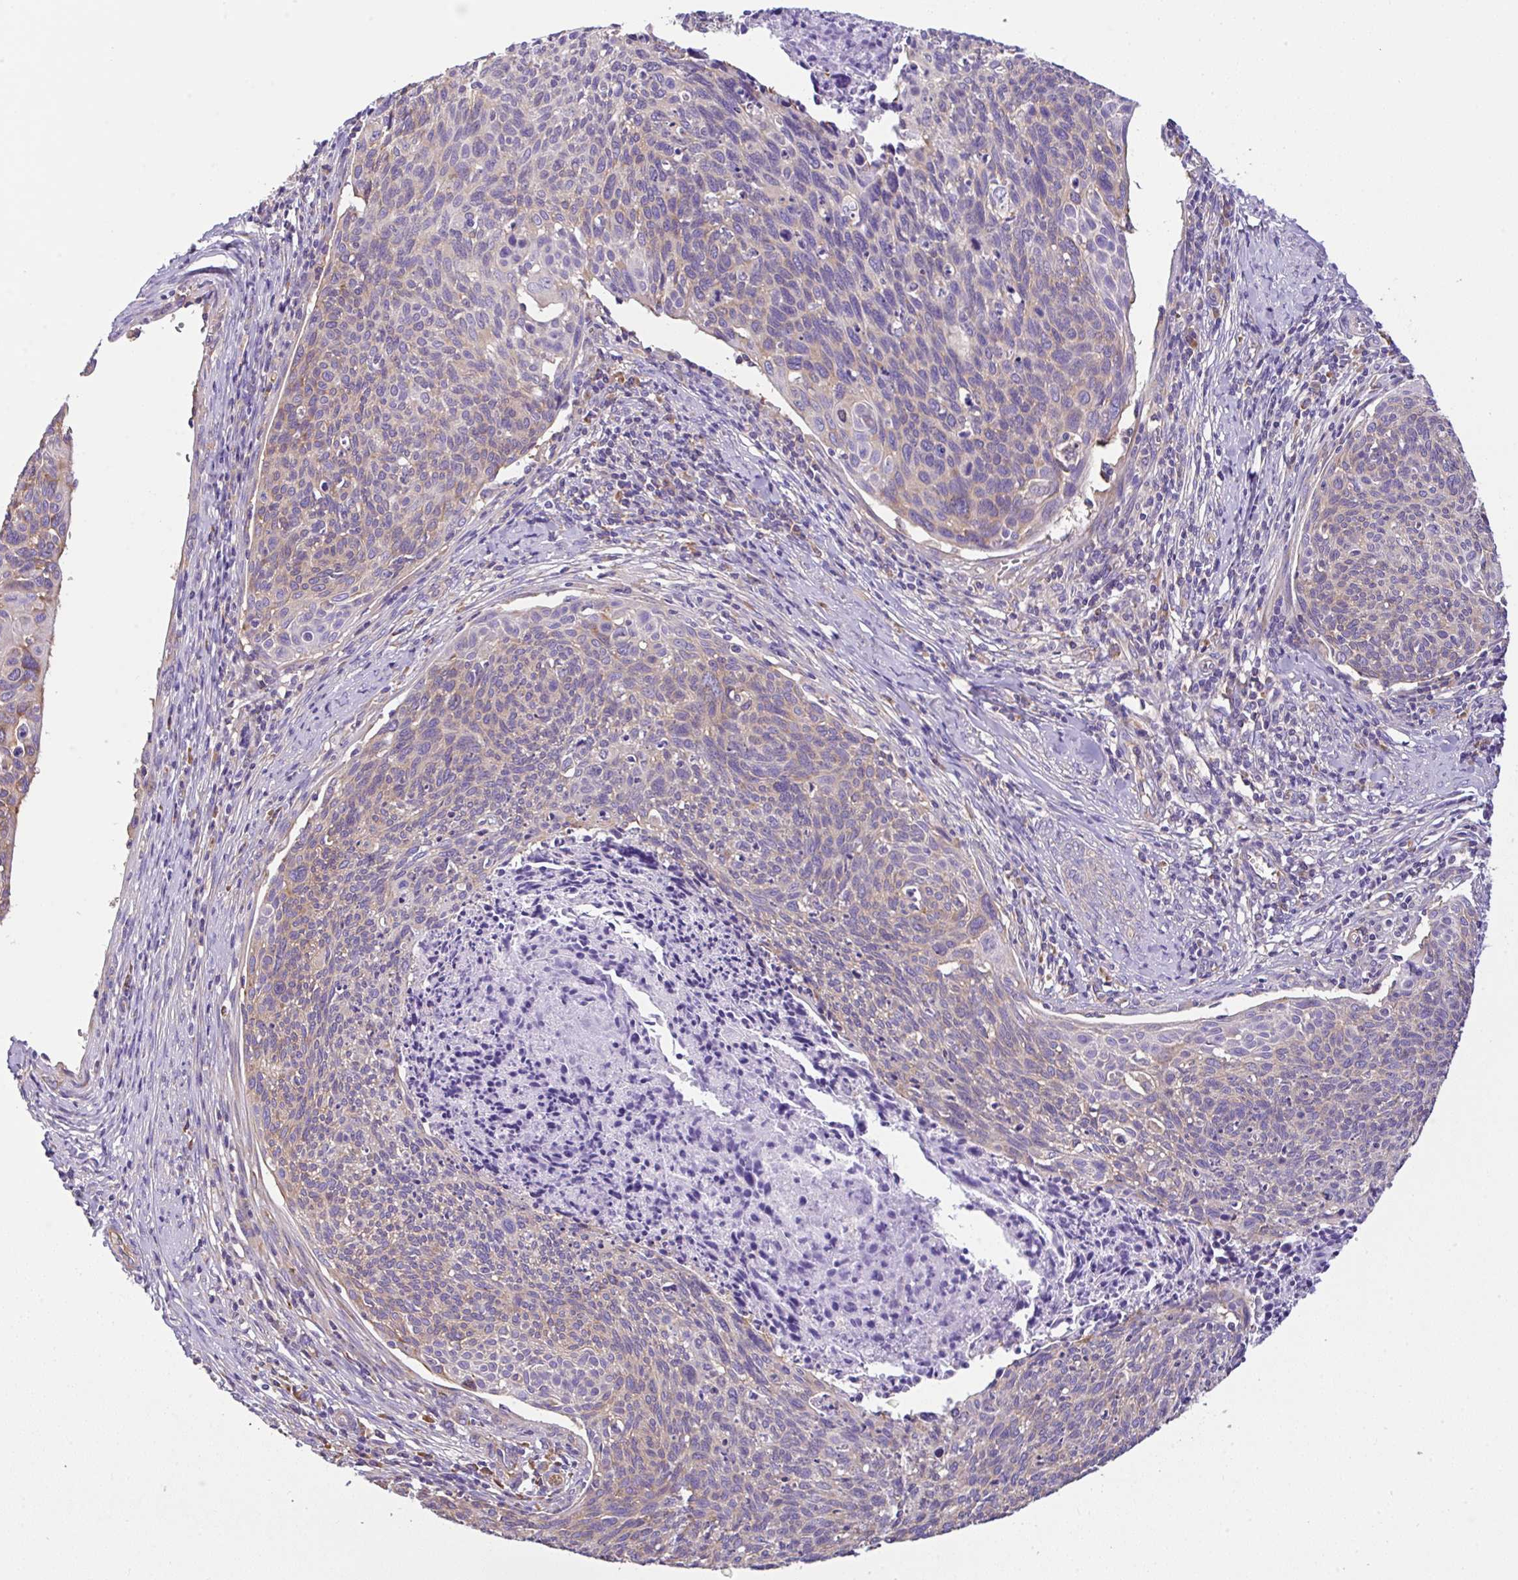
{"staining": {"intensity": "weak", "quantity": "<25%", "location": "cytoplasmic/membranous"}, "tissue": "cervical cancer", "cell_type": "Tumor cells", "image_type": "cancer", "snomed": [{"axis": "morphology", "description": "Squamous cell carcinoma, NOS"}, {"axis": "topography", "description": "Cervix"}], "caption": "There is no significant expression in tumor cells of cervical cancer (squamous cell carcinoma).", "gene": "GFPT2", "patient": {"sex": "female", "age": 49}}